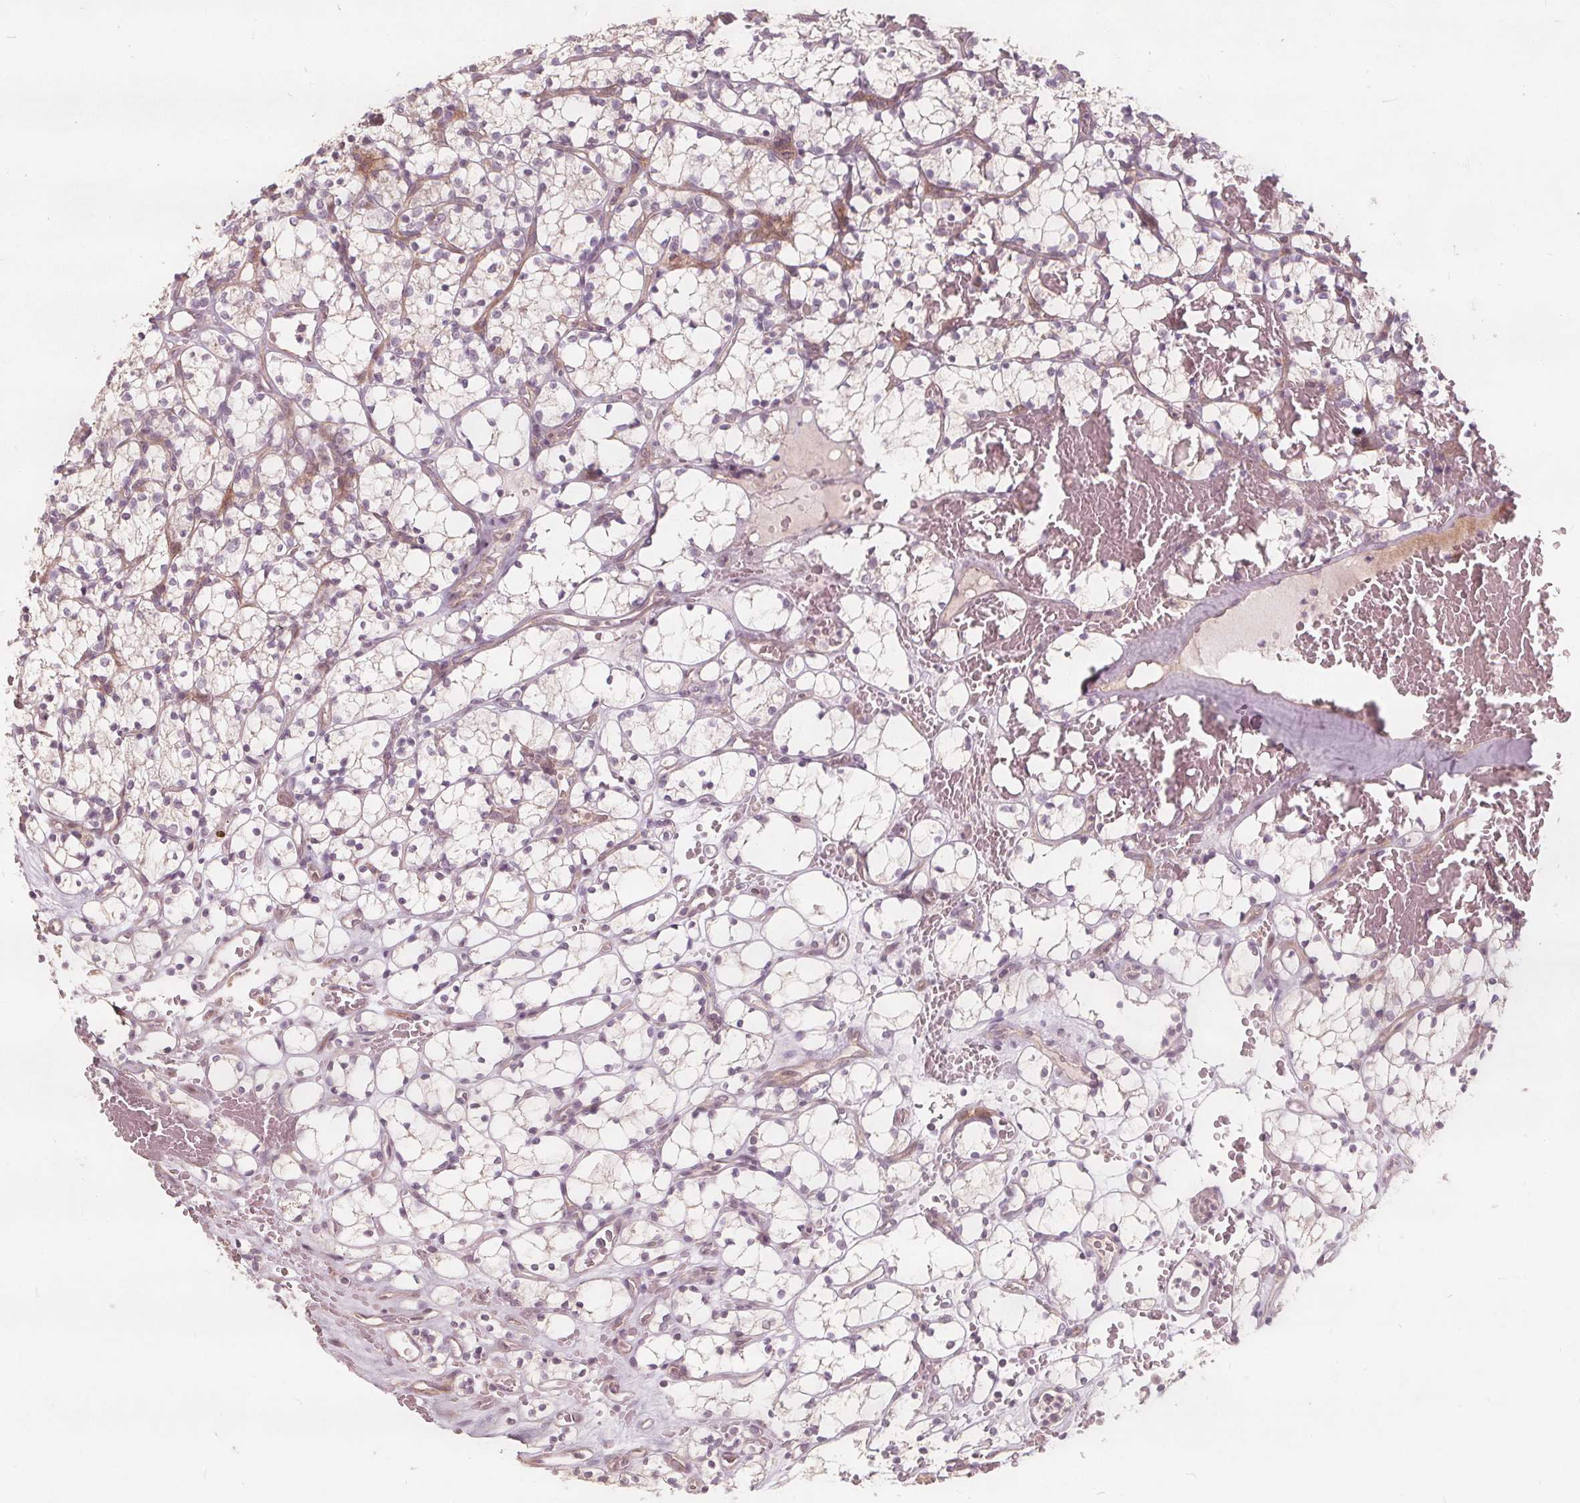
{"staining": {"intensity": "weak", "quantity": "<25%", "location": "cytoplasmic/membranous"}, "tissue": "renal cancer", "cell_type": "Tumor cells", "image_type": "cancer", "snomed": [{"axis": "morphology", "description": "Adenocarcinoma, NOS"}, {"axis": "topography", "description": "Kidney"}], "caption": "Immunohistochemistry (IHC) of human renal cancer demonstrates no staining in tumor cells.", "gene": "PTPRT", "patient": {"sex": "female", "age": 69}}